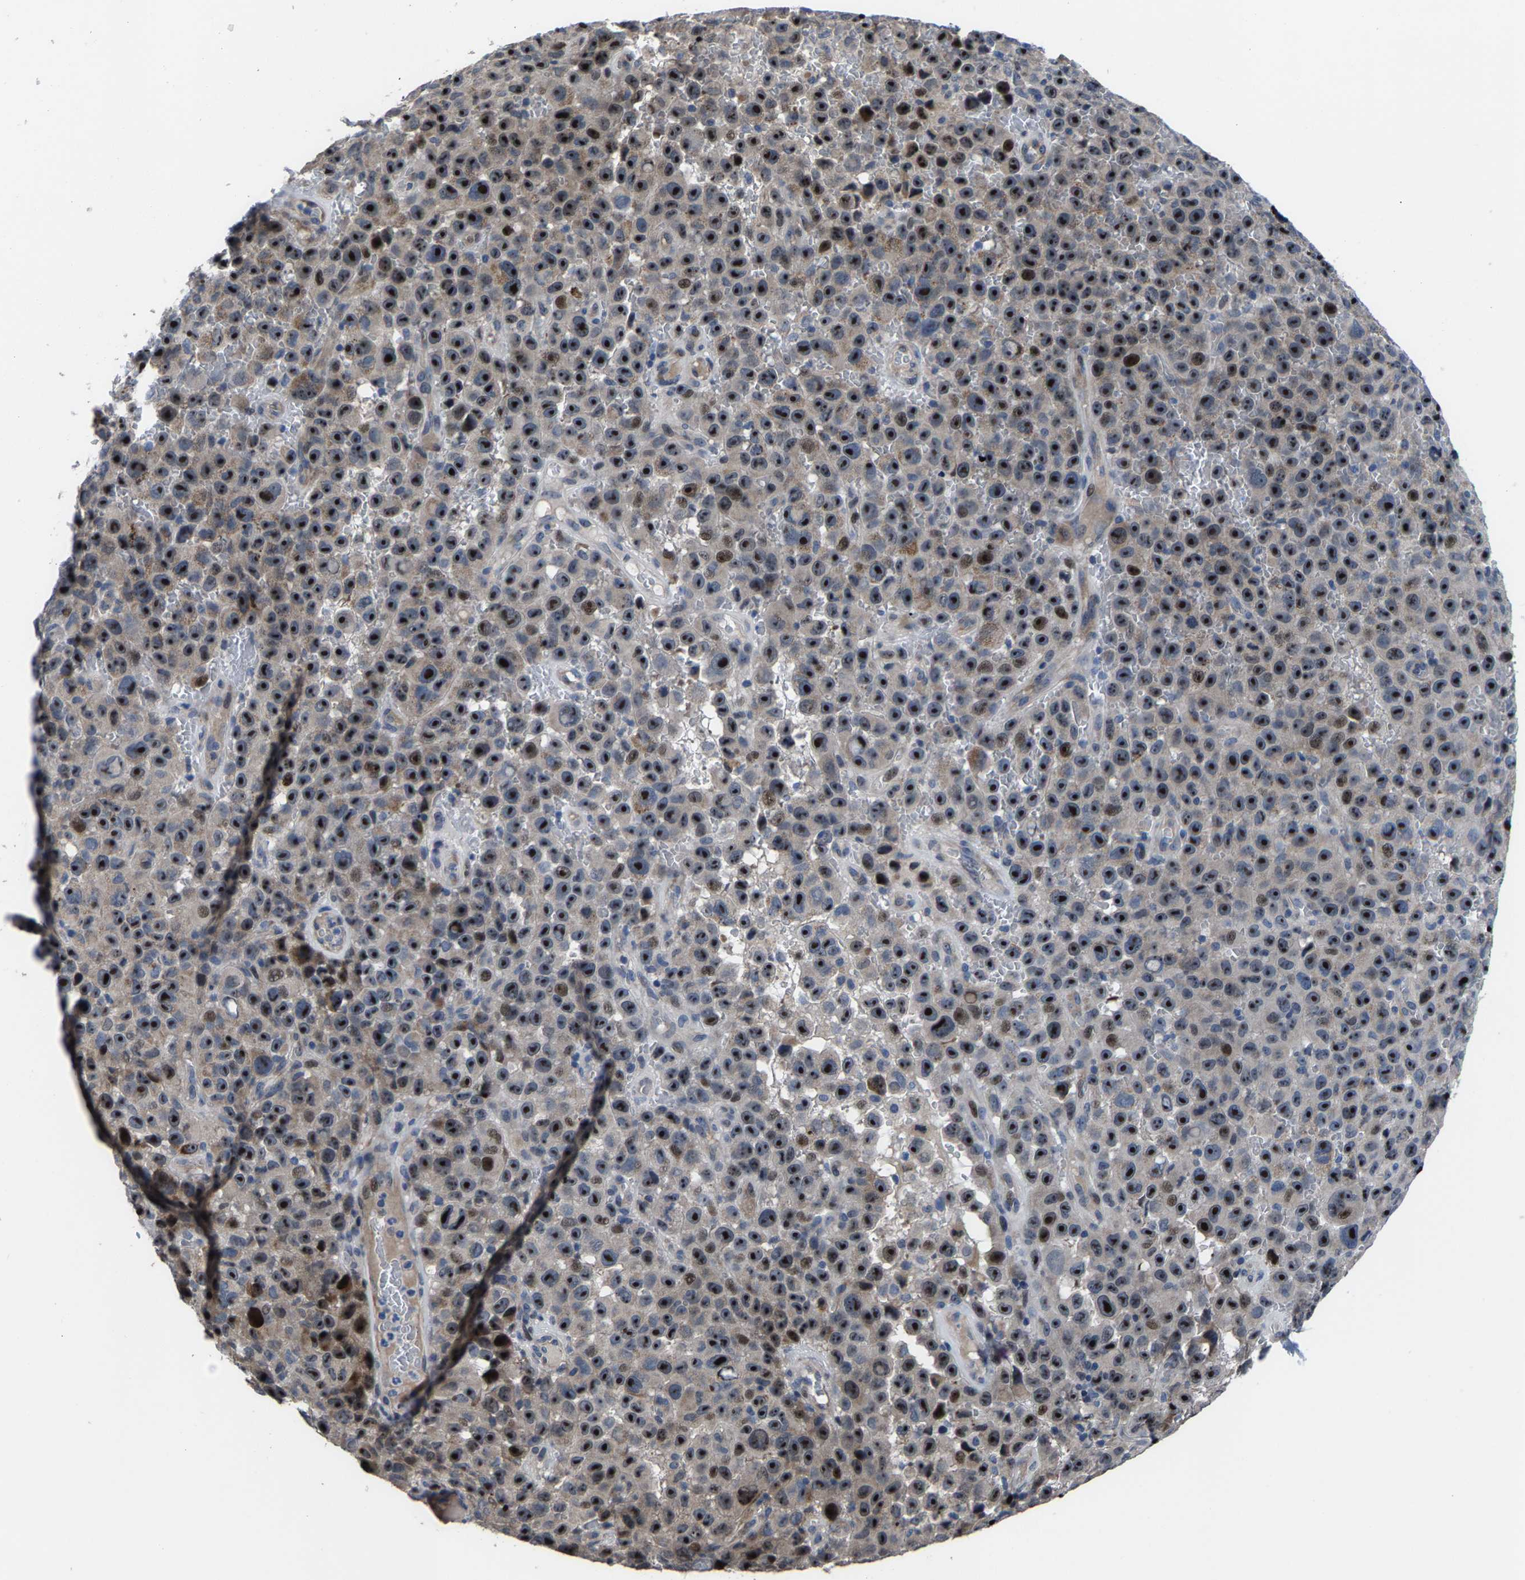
{"staining": {"intensity": "strong", "quantity": ">75%", "location": "nuclear"}, "tissue": "melanoma", "cell_type": "Tumor cells", "image_type": "cancer", "snomed": [{"axis": "morphology", "description": "Malignant melanoma, NOS"}, {"axis": "topography", "description": "Skin"}], "caption": "A brown stain shows strong nuclear staining of a protein in human melanoma tumor cells.", "gene": "HAUS6", "patient": {"sex": "female", "age": 82}}